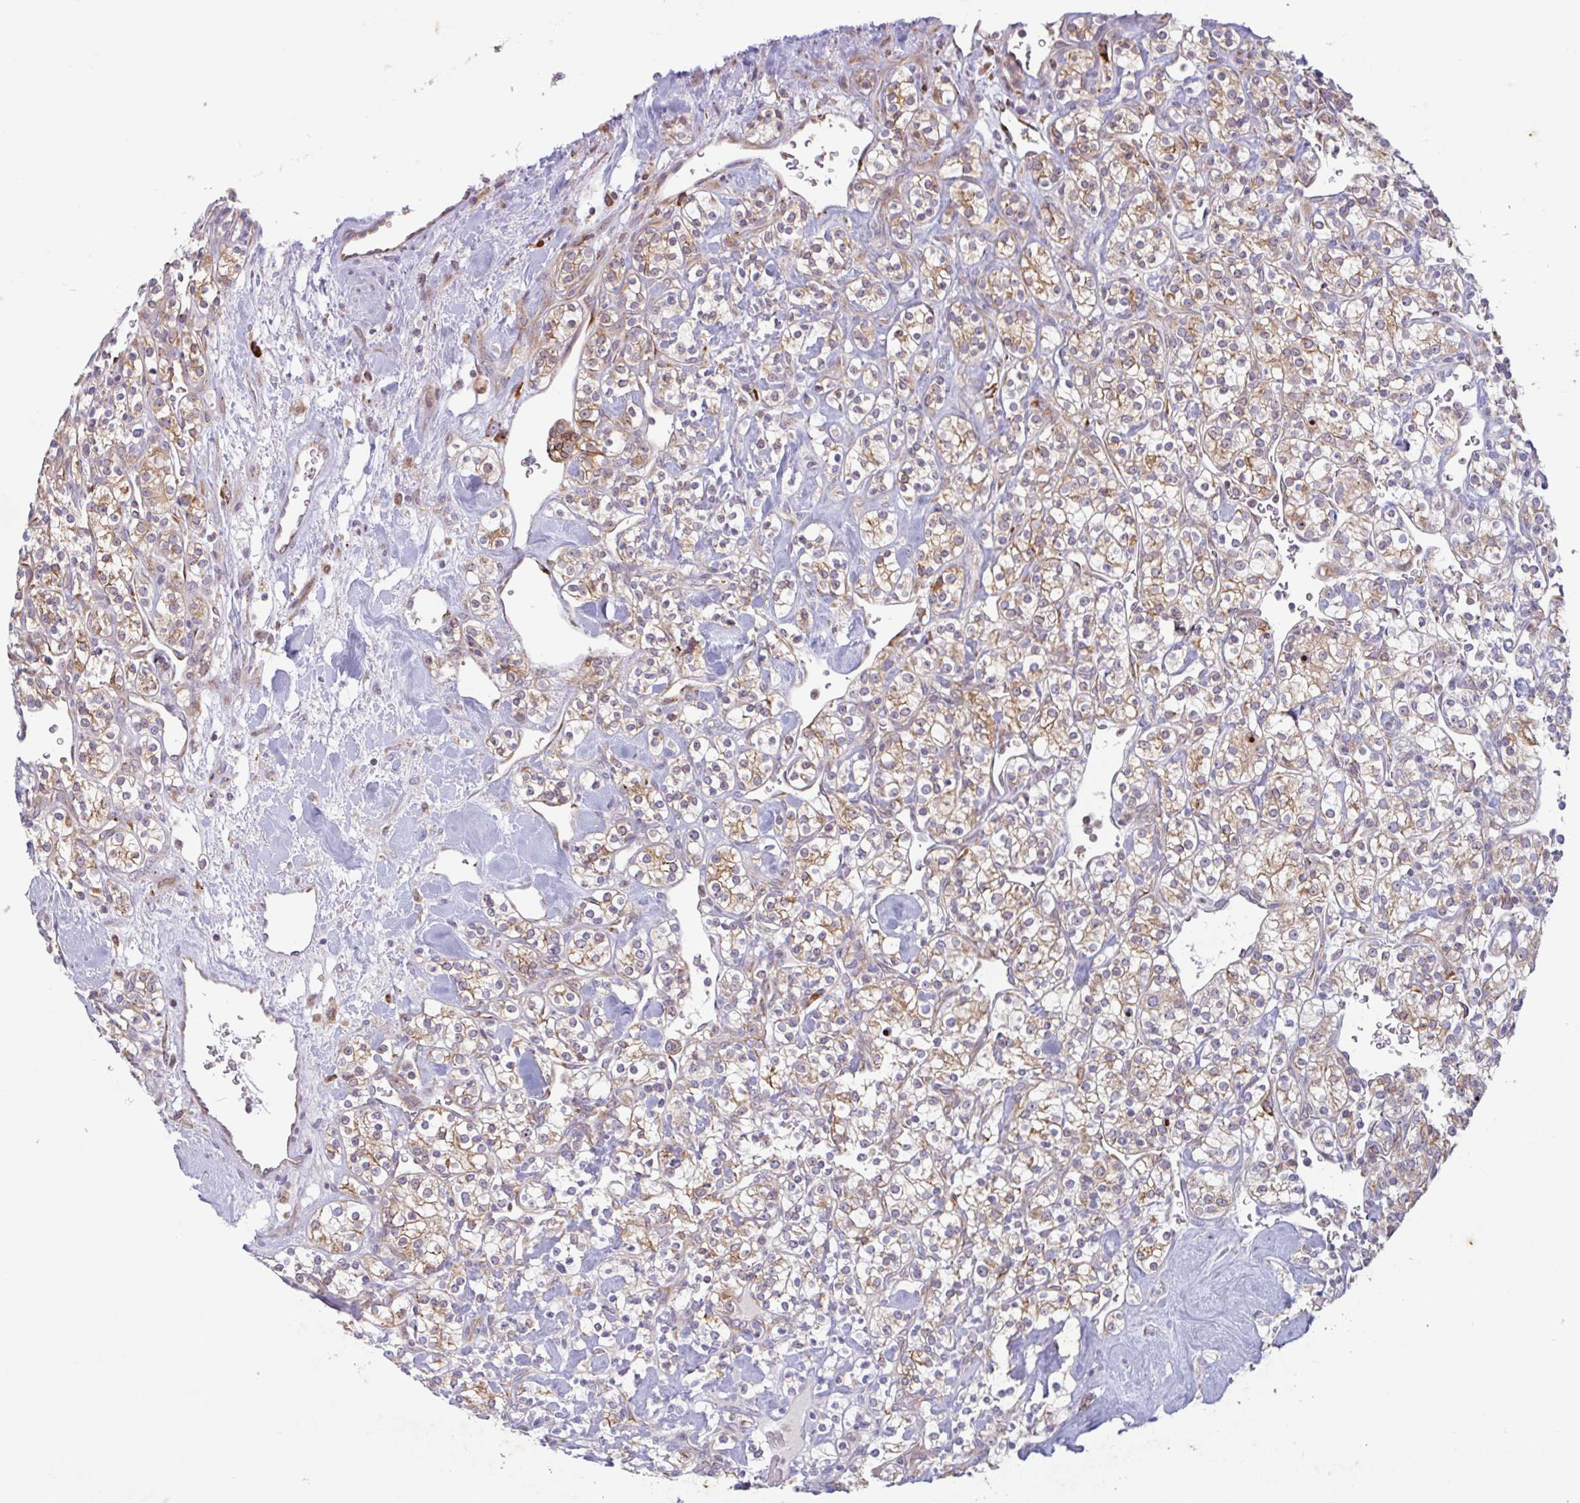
{"staining": {"intensity": "moderate", "quantity": ">75%", "location": "cytoplasmic/membranous"}, "tissue": "renal cancer", "cell_type": "Tumor cells", "image_type": "cancer", "snomed": [{"axis": "morphology", "description": "Adenocarcinoma, NOS"}, {"axis": "topography", "description": "Kidney"}], "caption": "Immunohistochemistry (IHC) photomicrograph of neoplastic tissue: human renal cancer (adenocarcinoma) stained using immunohistochemistry displays medium levels of moderate protein expression localized specifically in the cytoplasmic/membranous of tumor cells, appearing as a cytoplasmic/membranous brown color.", "gene": "RIT1", "patient": {"sex": "male", "age": 77}}